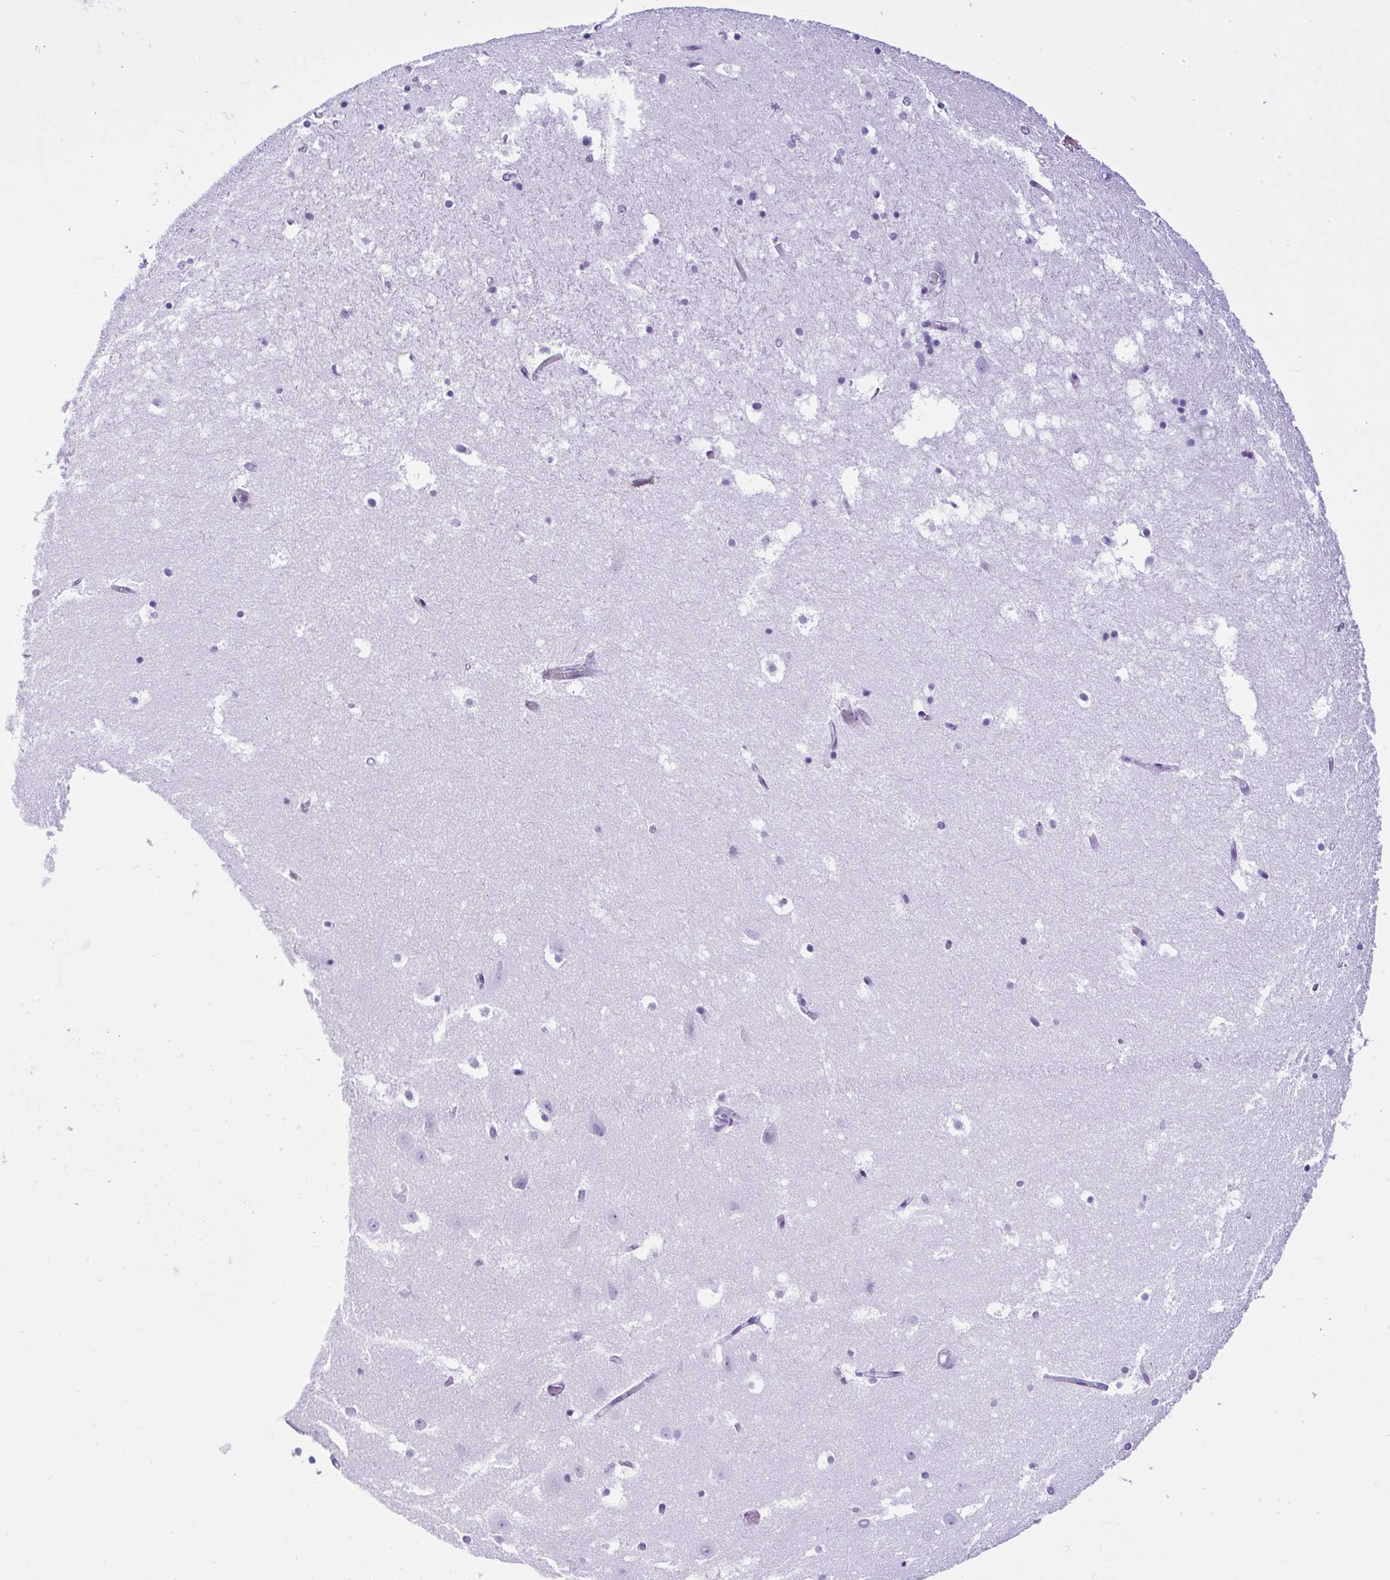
{"staining": {"intensity": "negative", "quantity": "none", "location": "none"}, "tissue": "hippocampus", "cell_type": "Glial cells", "image_type": "normal", "snomed": [{"axis": "morphology", "description": "Normal tissue, NOS"}, {"axis": "topography", "description": "Hippocampus"}], "caption": "Immunohistochemistry (IHC) histopathology image of benign hippocampus: human hippocampus stained with DAB demonstrates no significant protein positivity in glial cells. The staining is performed using DAB brown chromogen with nuclei counter-stained in using hematoxylin.", "gene": "KRT27", "patient": {"sex": "female", "age": 52}}